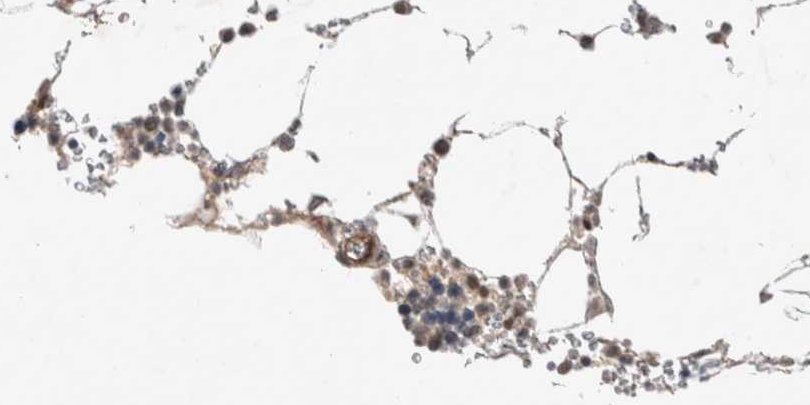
{"staining": {"intensity": "weak", "quantity": "25%-75%", "location": "nuclear"}, "tissue": "bone marrow", "cell_type": "Hematopoietic cells", "image_type": "normal", "snomed": [{"axis": "morphology", "description": "Normal tissue, NOS"}, {"axis": "topography", "description": "Bone marrow"}], "caption": "Protein analysis of normal bone marrow reveals weak nuclear expression in approximately 25%-75% of hematopoietic cells.", "gene": "ZNF704", "patient": {"sex": "male", "age": 70}}